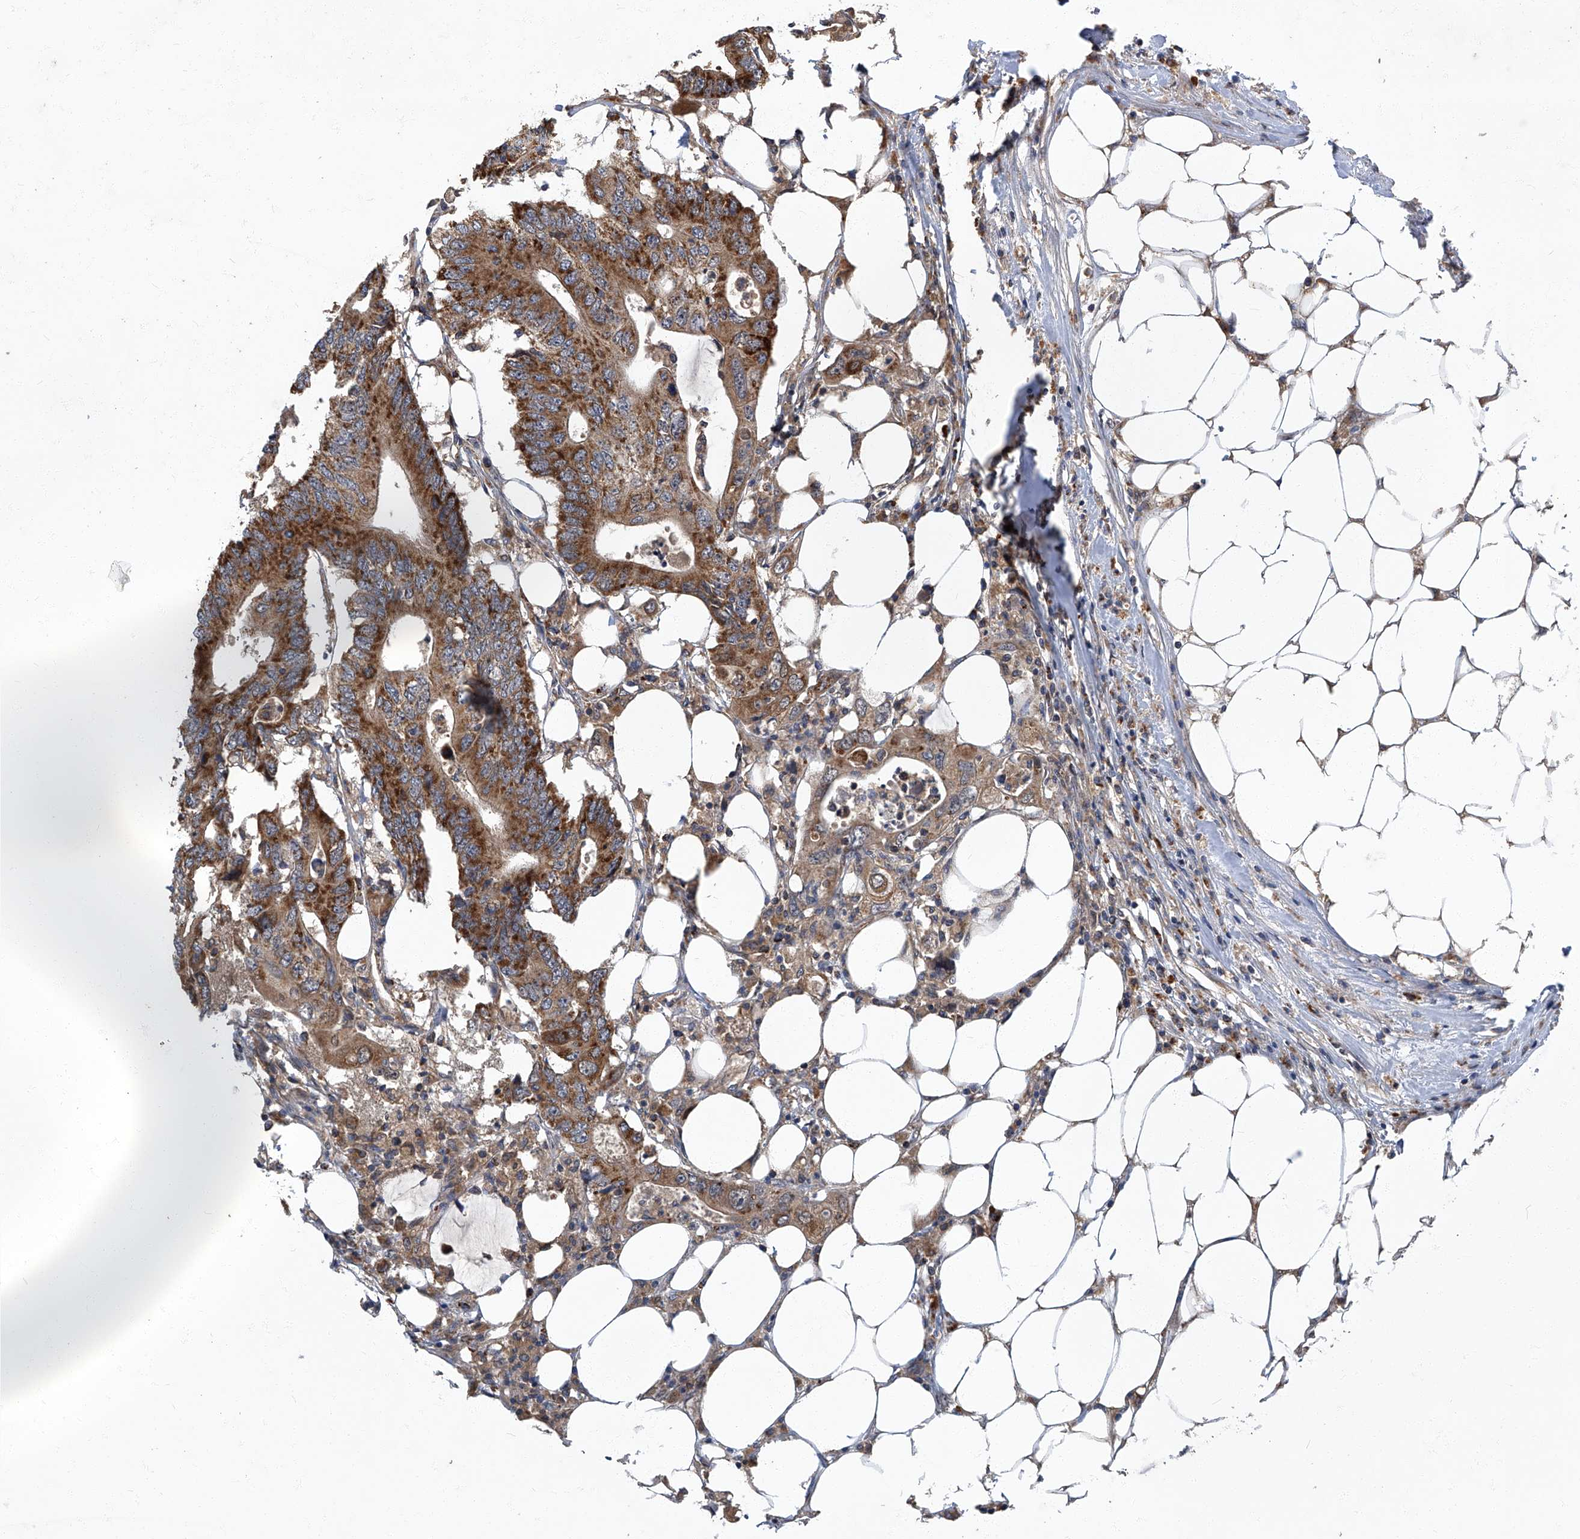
{"staining": {"intensity": "strong", "quantity": ">75%", "location": "cytoplasmic/membranous"}, "tissue": "colorectal cancer", "cell_type": "Tumor cells", "image_type": "cancer", "snomed": [{"axis": "morphology", "description": "Adenocarcinoma, NOS"}, {"axis": "topography", "description": "Colon"}], "caption": "There is high levels of strong cytoplasmic/membranous staining in tumor cells of colorectal adenocarcinoma, as demonstrated by immunohistochemical staining (brown color).", "gene": "TNFRSF13B", "patient": {"sex": "male", "age": 71}}